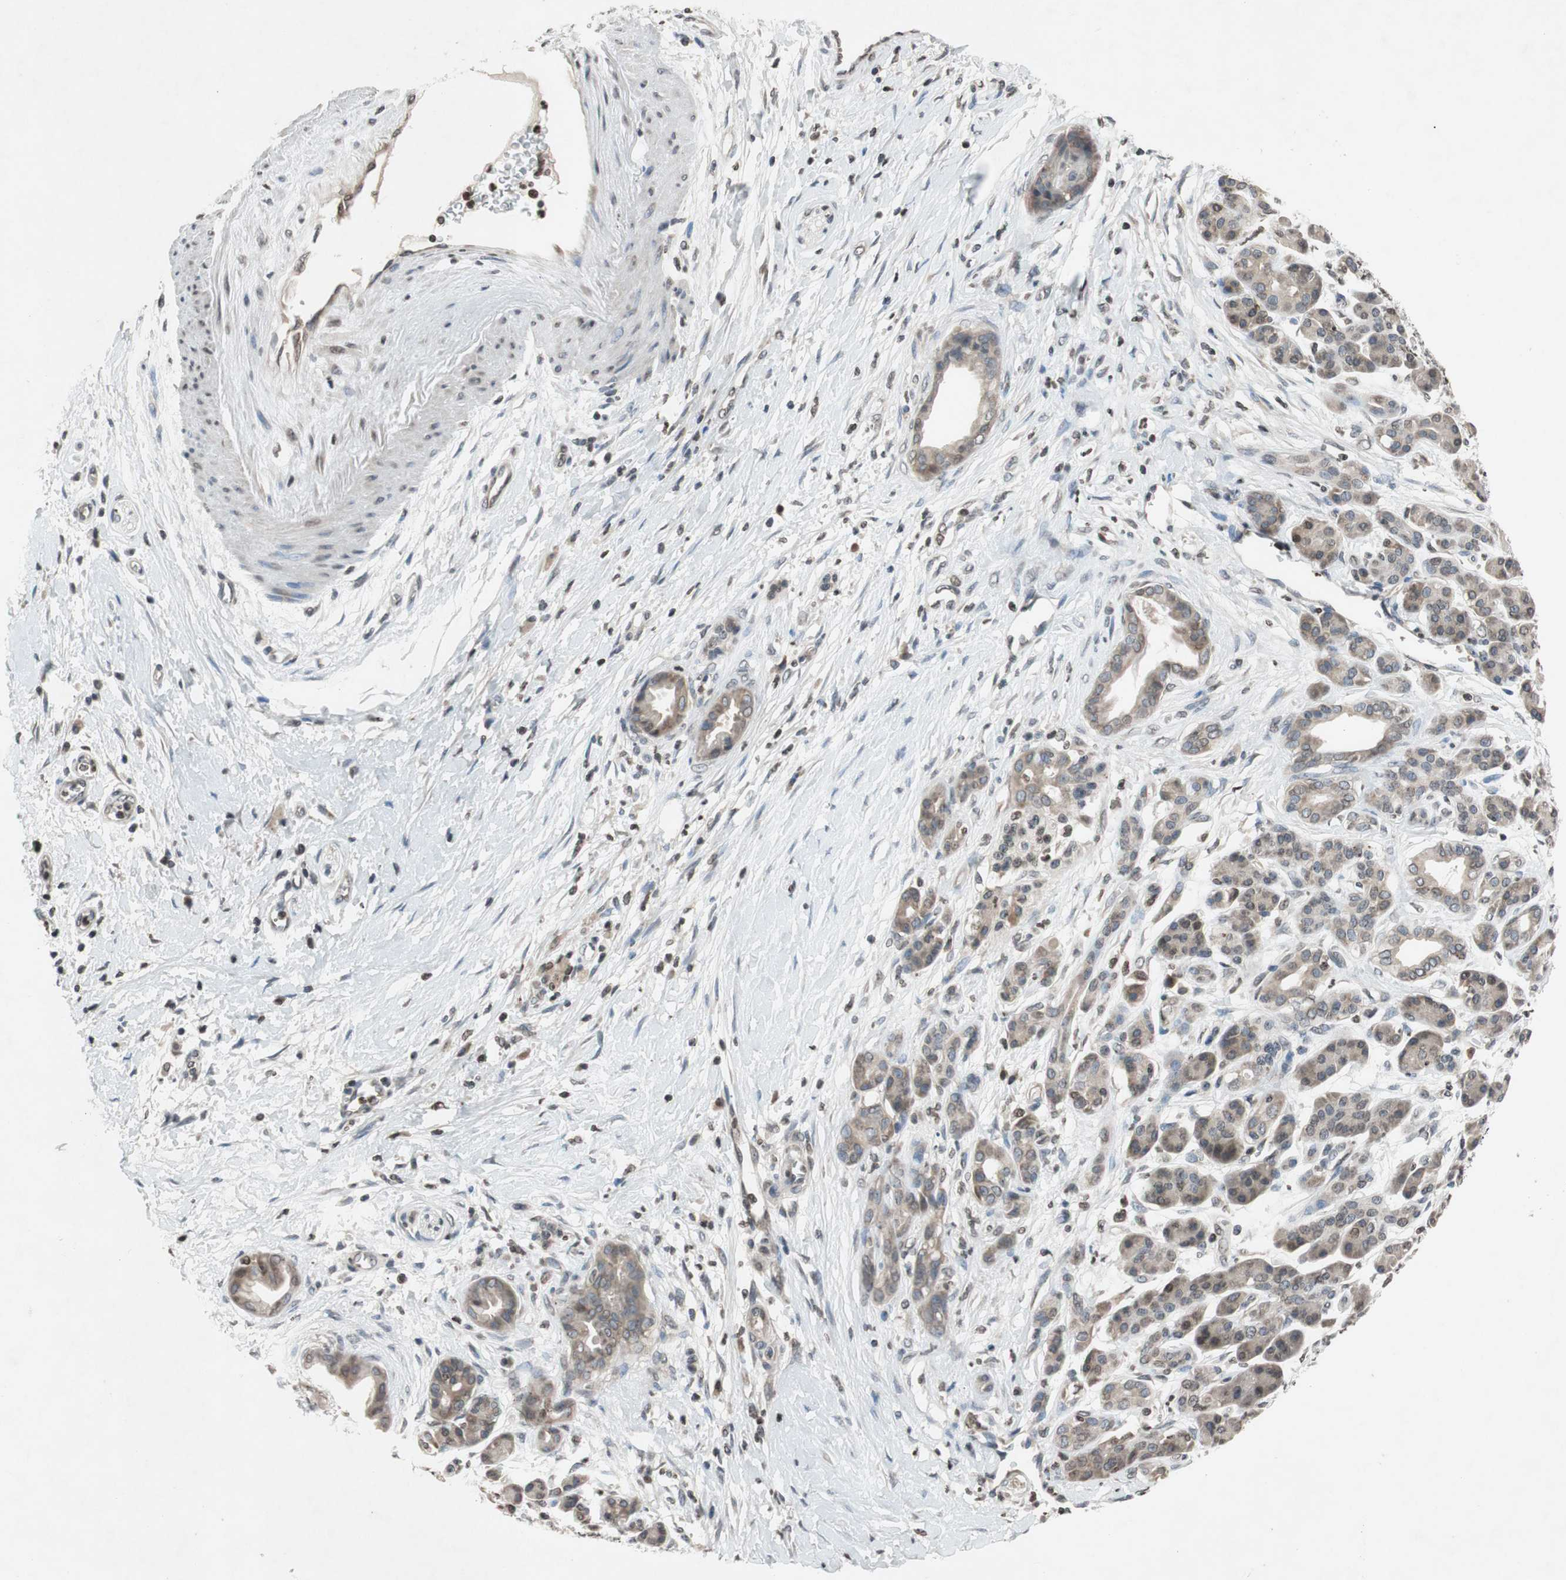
{"staining": {"intensity": "weak", "quantity": "25%-75%", "location": "cytoplasmic/membranous,nuclear"}, "tissue": "pancreatic cancer", "cell_type": "Tumor cells", "image_type": "cancer", "snomed": [{"axis": "morphology", "description": "Adenocarcinoma, NOS"}, {"axis": "topography", "description": "Pancreas"}], "caption": "A brown stain shows weak cytoplasmic/membranous and nuclear positivity of a protein in adenocarcinoma (pancreatic) tumor cells.", "gene": "MCM6", "patient": {"sex": "male", "age": 59}}